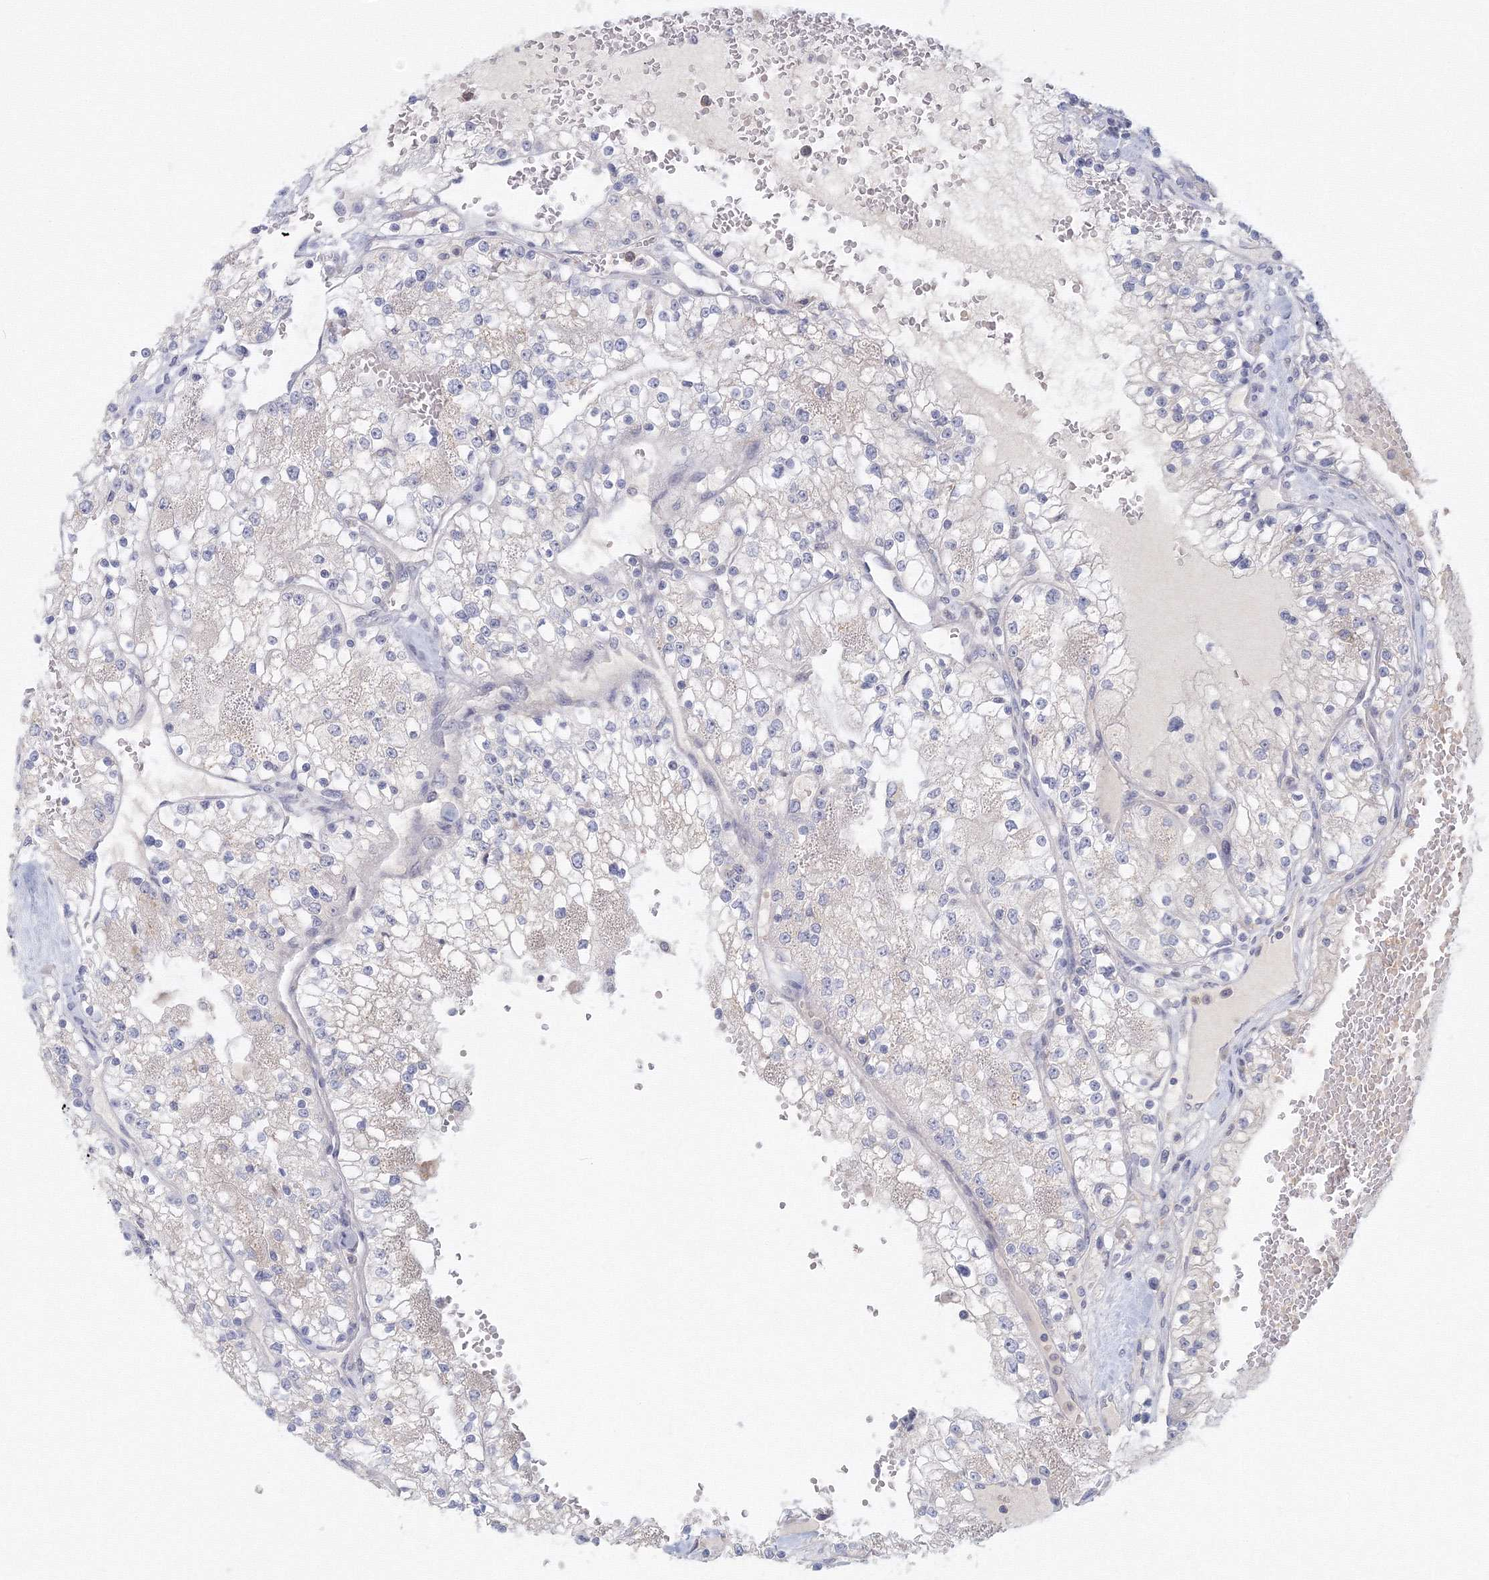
{"staining": {"intensity": "negative", "quantity": "none", "location": "none"}, "tissue": "renal cancer", "cell_type": "Tumor cells", "image_type": "cancer", "snomed": [{"axis": "morphology", "description": "Normal tissue, NOS"}, {"axis": "morphology", "description": "Adenocarcinoma, NOS"}, {"axis": "topography", "description": "Kidney"}], "caption": "Immunohistochemistry of renal cancer shows no positivity in tumor cells.", "gene": "TACC2", "patient": {"sex": "male", "age": 68}}